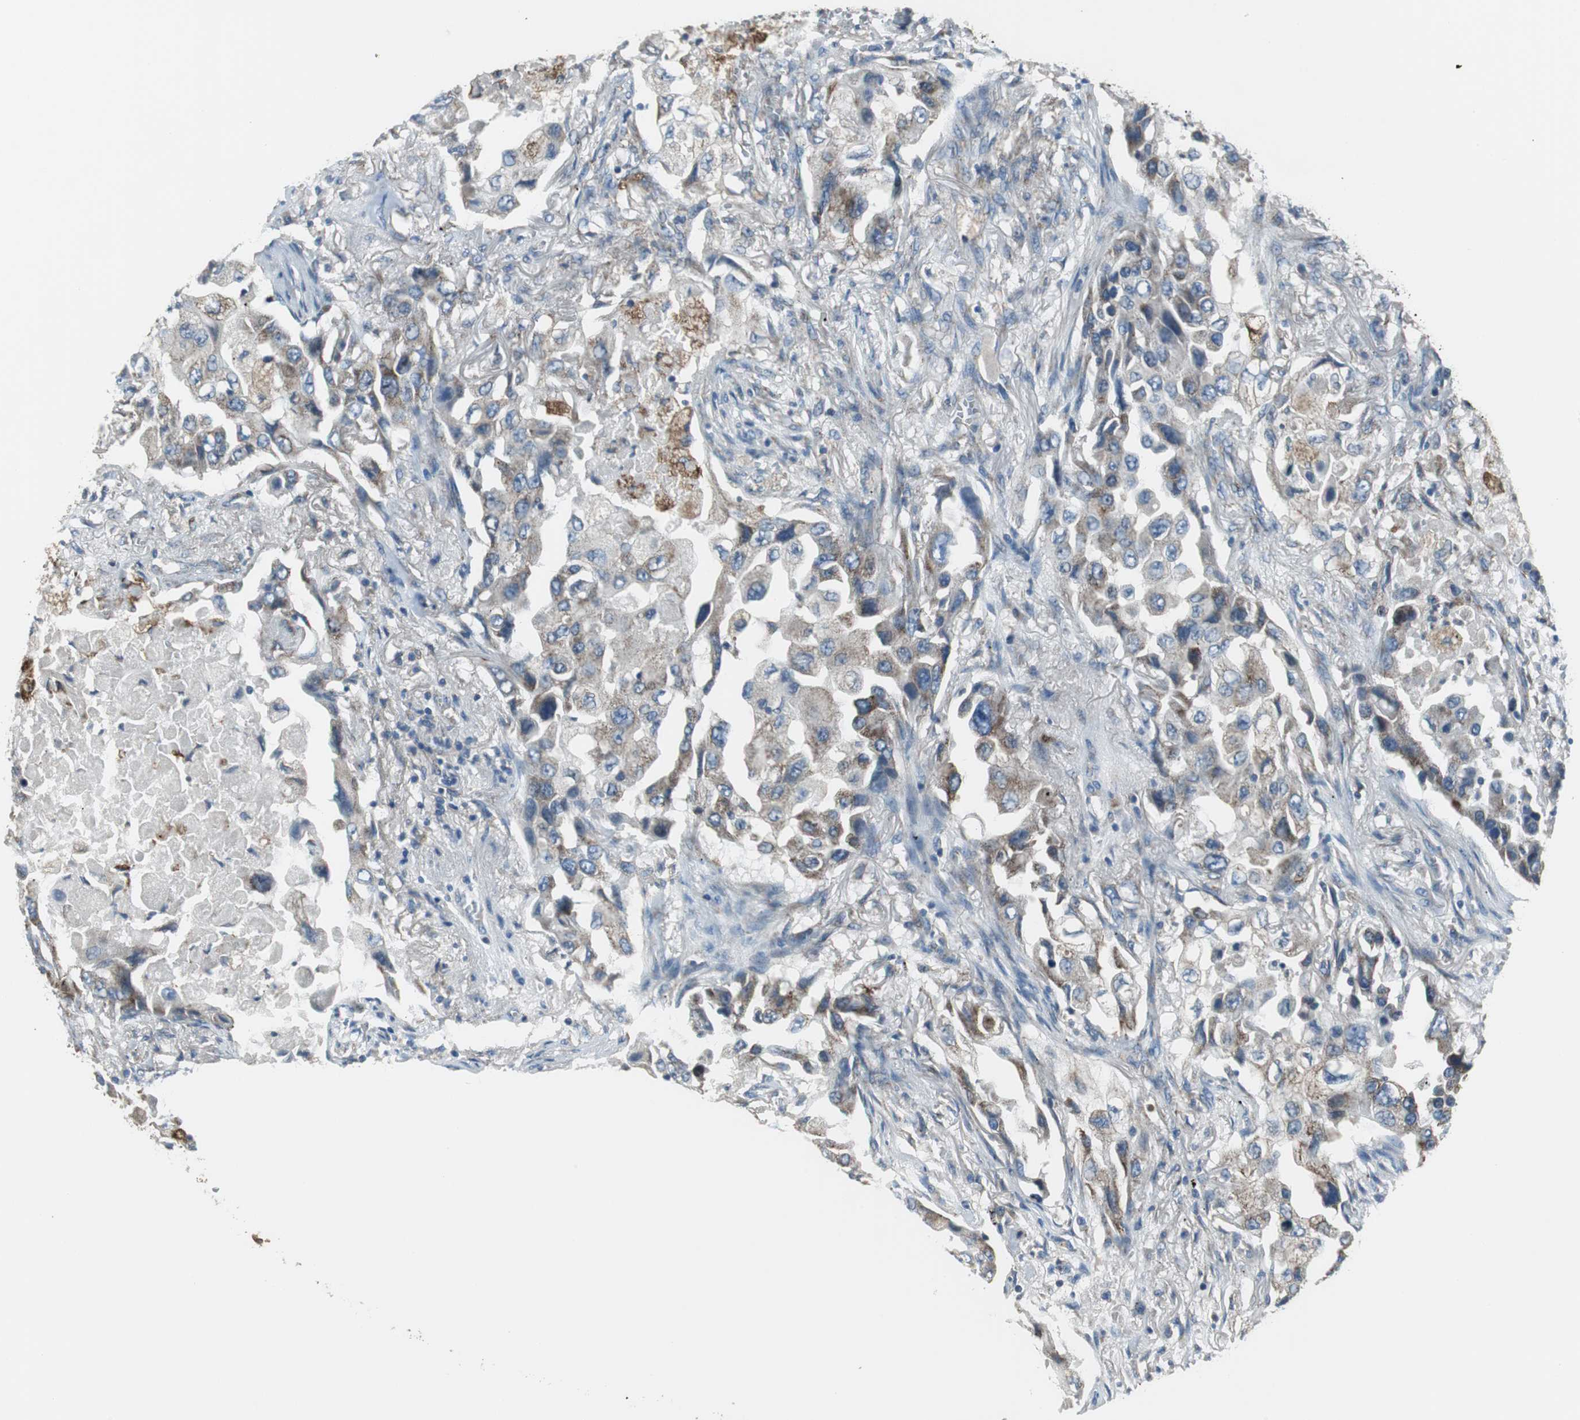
{"staining": {"intensity": "moderate", "quantity": "25%-75%", "location": "cytoplasmic/membranous"}, "tissue": "lung cancer", "cell_type": "Tumor cells", "image_type": "cancer", "snomed": [{"axis": "morphology", "description": "Adenocarcinoma, NOS"}, {"axis": "topography", "description": "Lung"}], "caption": "A high-resolution photomicrograph shows immunohistochemistry staining of lung cancer (adenocarcinoma), which reveals moderate cytoplasmic/membranous expression in about 25%-75% of tumor cells. Nuclei are stained in blue.", "gene": "PI4KB", "patient": {"sex": "female", "age": 65}}